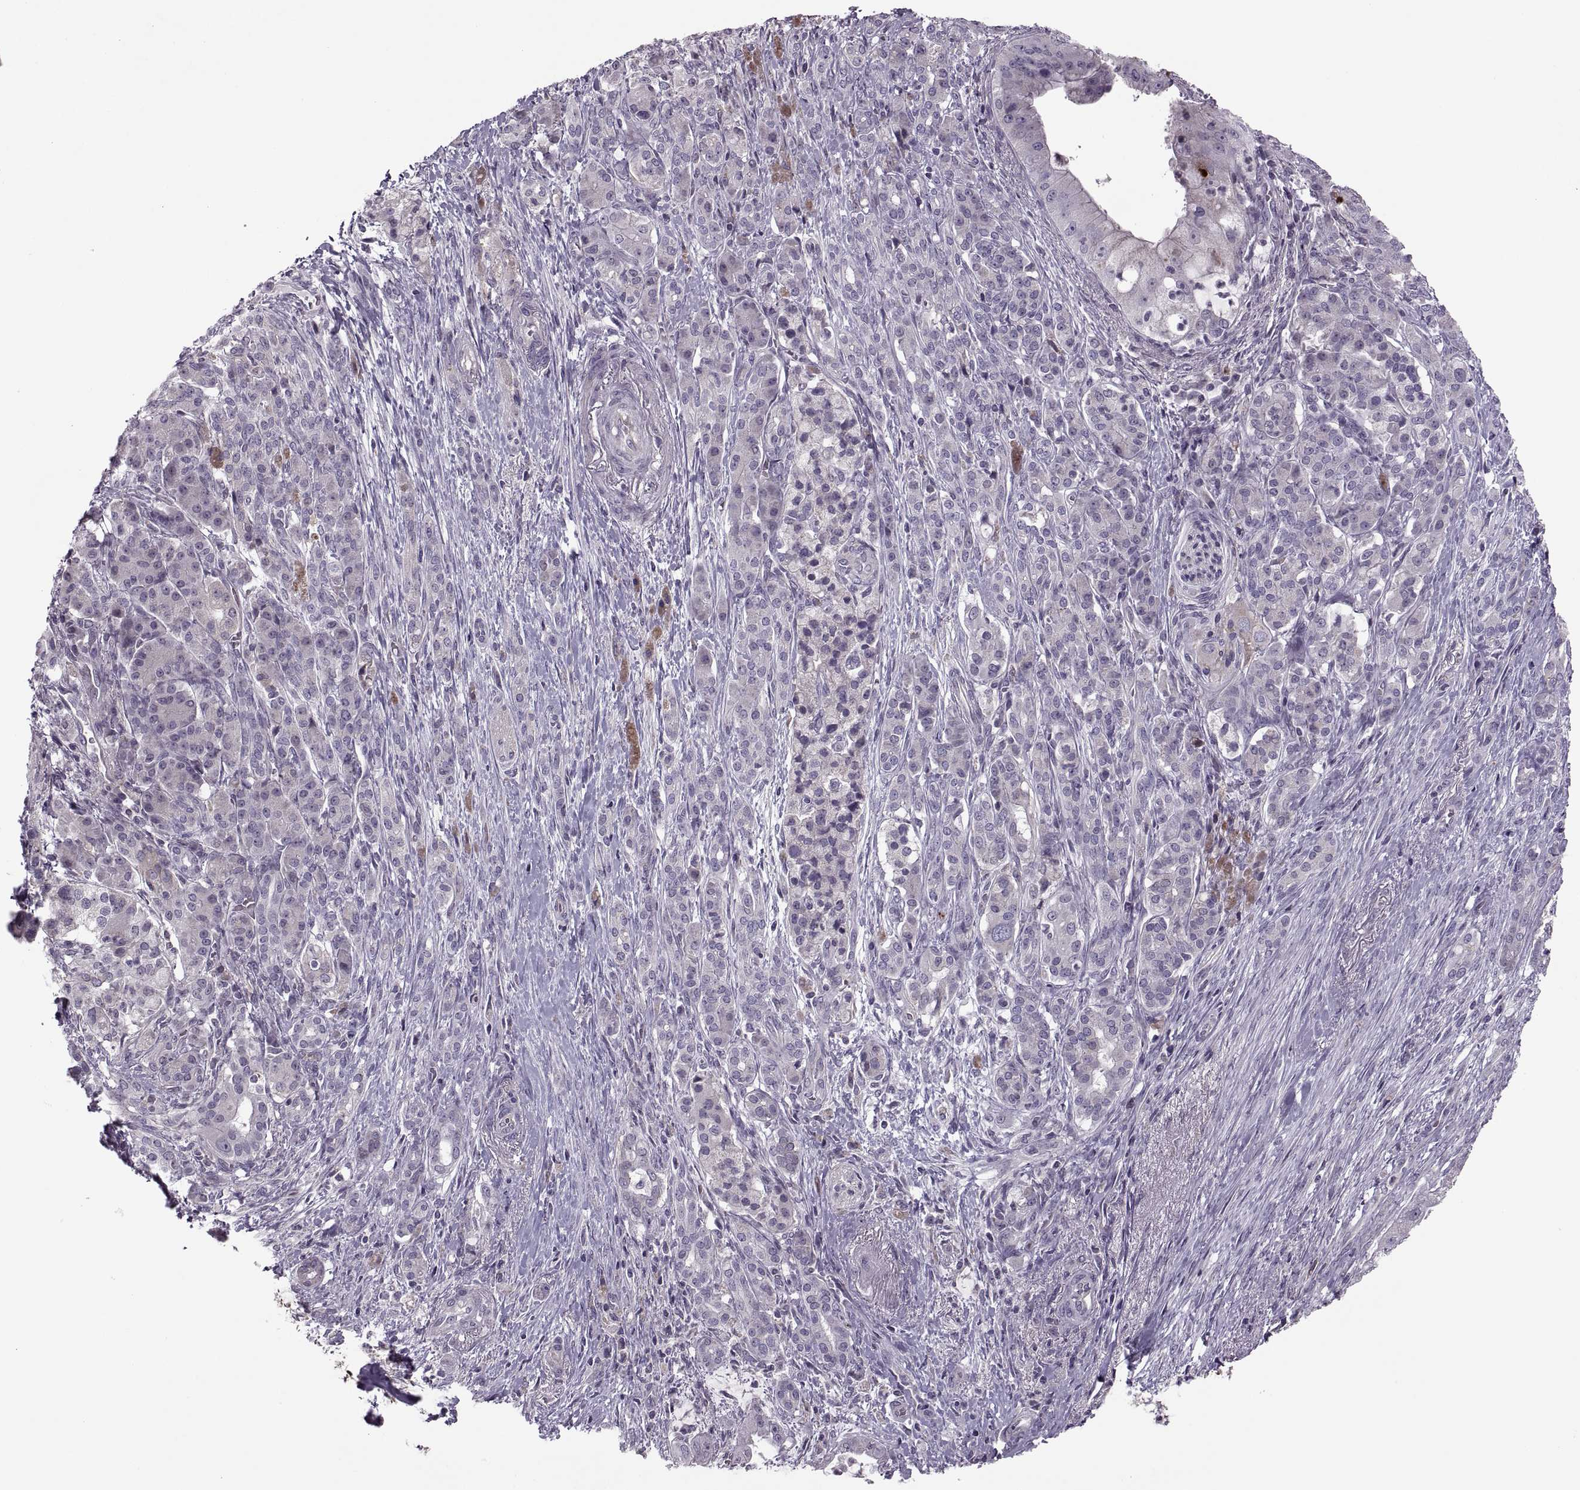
{"staining": {"intensity": "negative", "quantity": "none", "location": "none"}, "tissue": "pancreatic cancer", "cell_type": "Tumor cells", "image_type": "cancer", "snomed": [{"axis": "morphology", "description": "Normal tissue, NOS"}, {"axis": "morphology", "description": "Inflammation, NOS"}, {"axis": "morphology", "description": "Adenocarcinoma, NOS"}, {"axis": "topography", "description": "Pancreas"}], "caption": "Human pancreatic cancer (adenocarcinoma) stained for a protein using immunohistochemistry reveals no positivity in tumor cells.", "gene": "ODF3", "patient": {"sex": "male", "age": 57}}